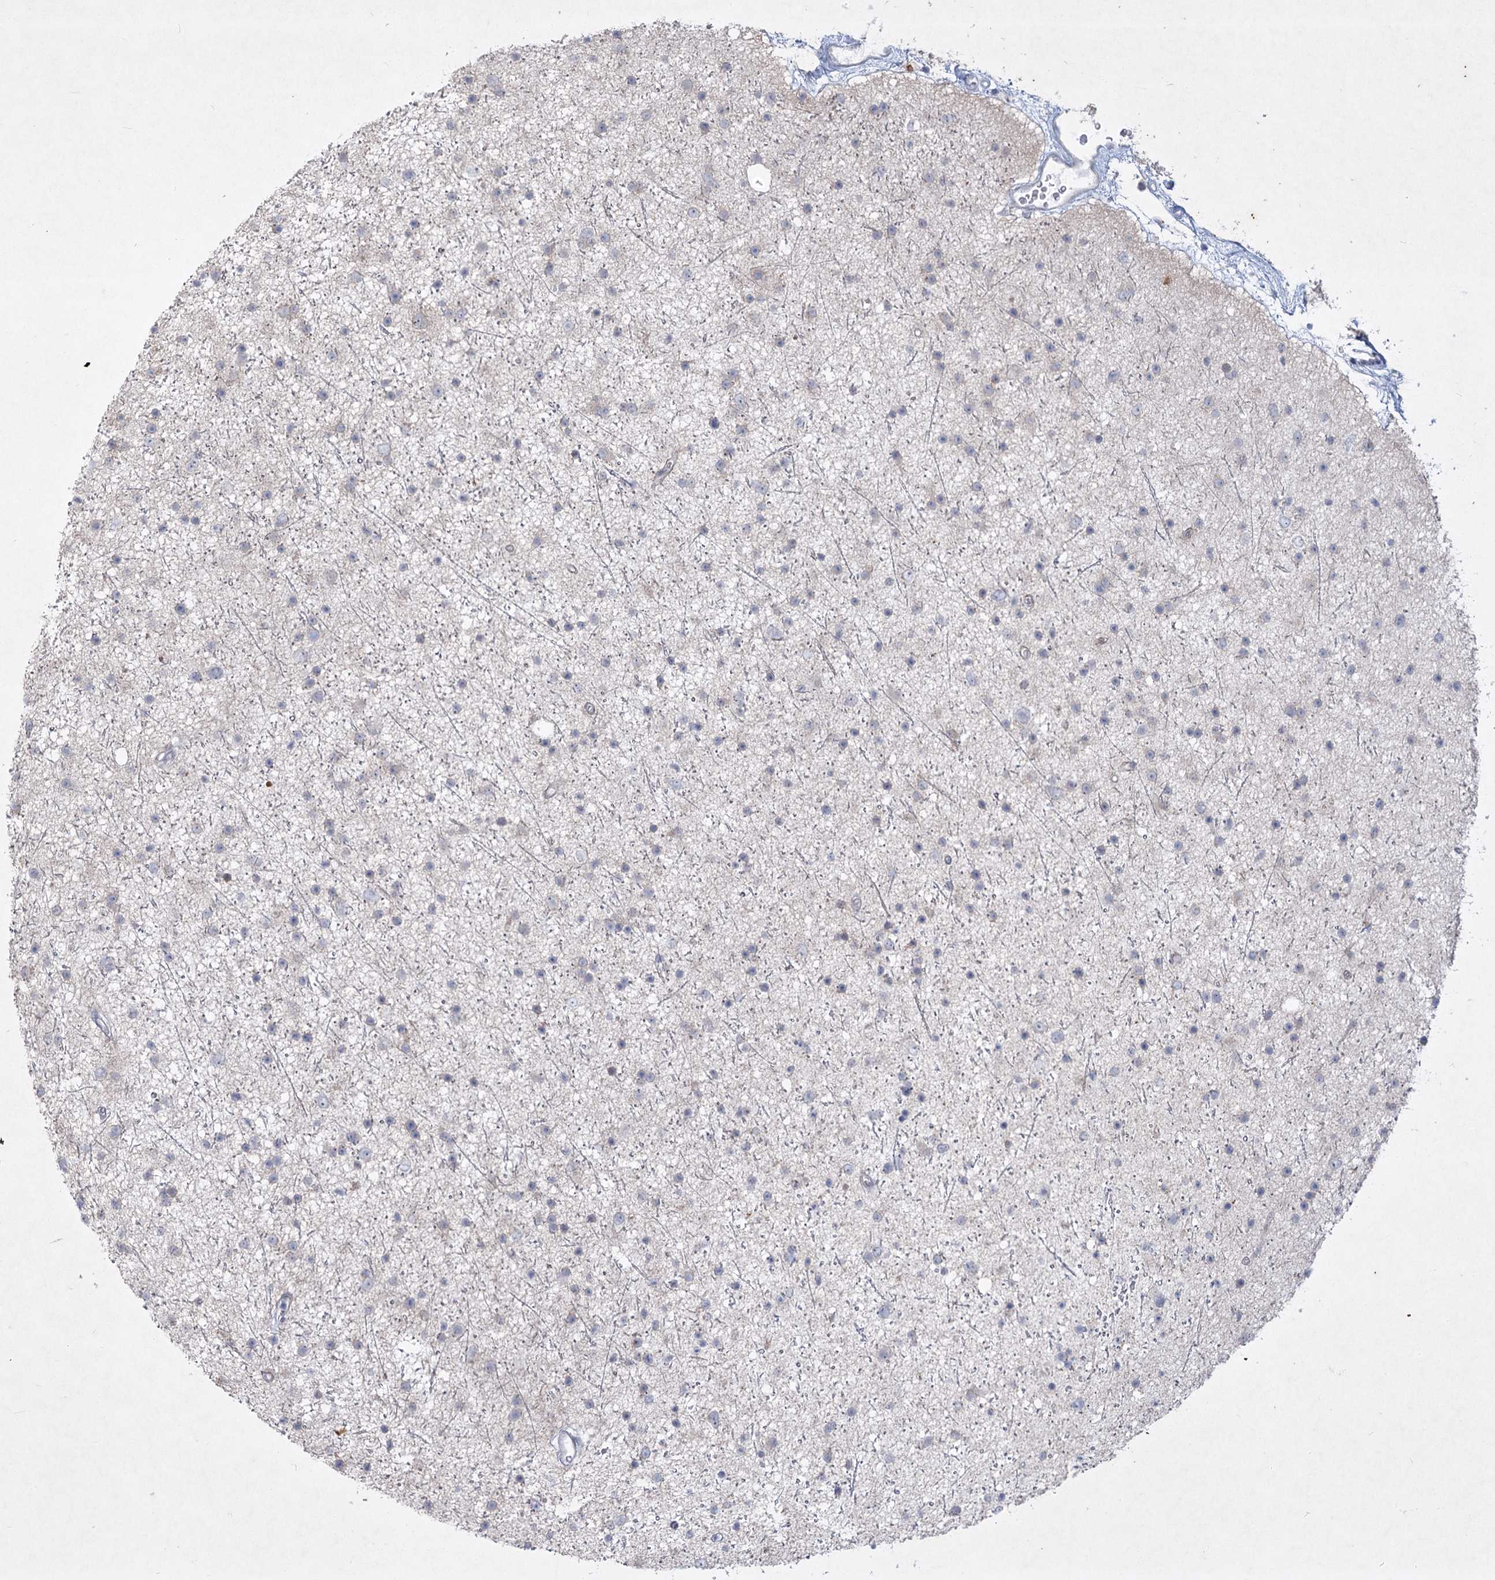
{"staining": {"intensity": "negative", "quantity": "none", "location": "none"}, "tissue": "glioma", "cell_type": "Tumor cells", "image_type": "cancer", "snomed": [{"axis": "morphology", "description": "Glioma, malignant, Low grade"}, {"axis": "topography", "description": "Cerebral cortex"}], "caption": "Human glioma stained for a protein using immunohistochemistry (IHC) reveals no expression in tumor cells.", "gene": "PLA2G12A", "patient": {"sex": "female", "age": 39}}